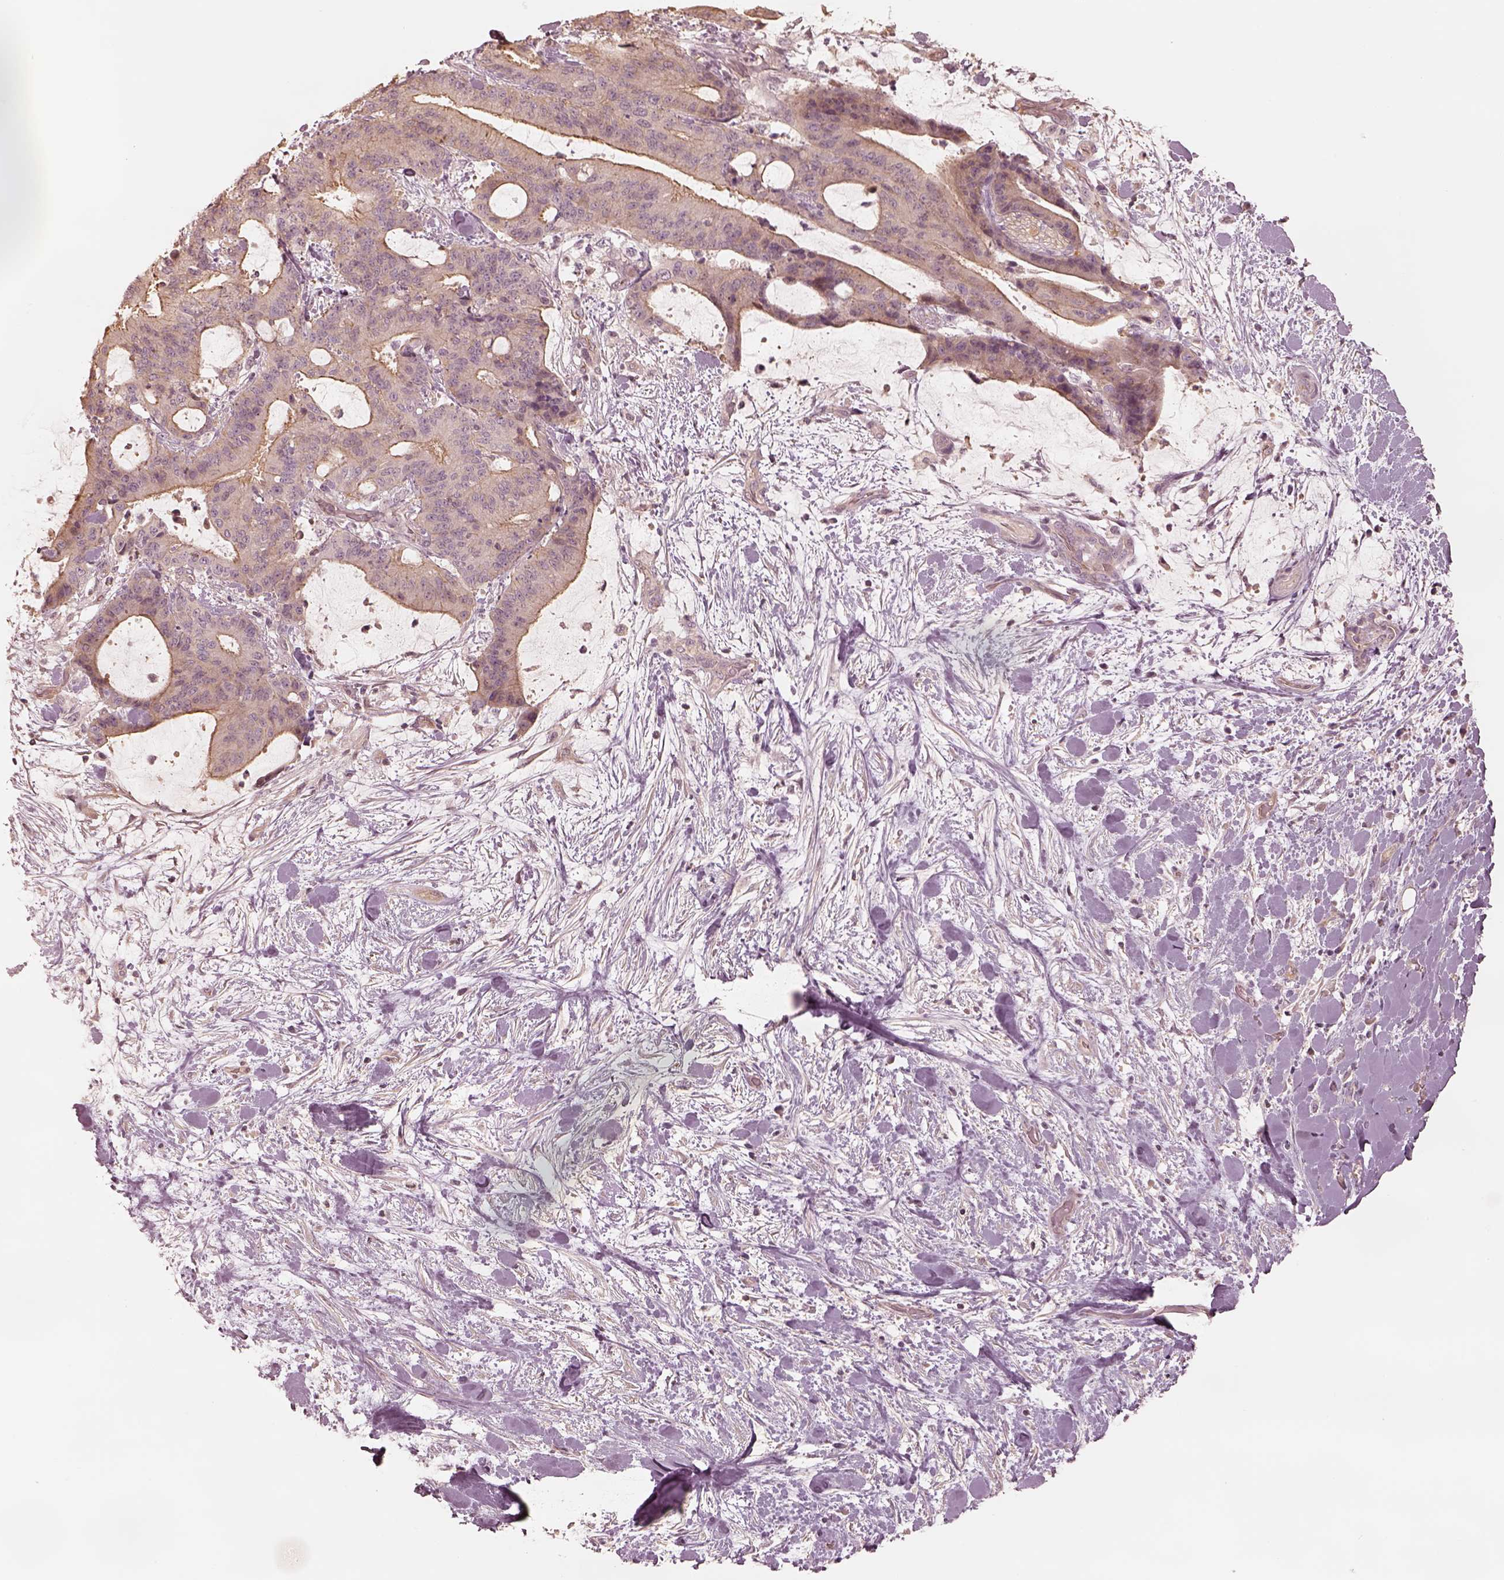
{"staining": {"intensity": "negative", "quantity": "none", "location": "none"}, "tissue": "liver cancer", "cell_type": "Tumor cells", "image_type": "cancer", "snomed": [{"axis": "morphology", "description": "Cholangiocarcinoma"}, {"axis": "topography", "description": "Liver"}], "caption": "The photomicrograph demonstrates no staining of tumor cells in liver cancer (cholangiocarcinoma).", "gene": "KIF5C", "patient": {"sex": "female", "age": 73}}